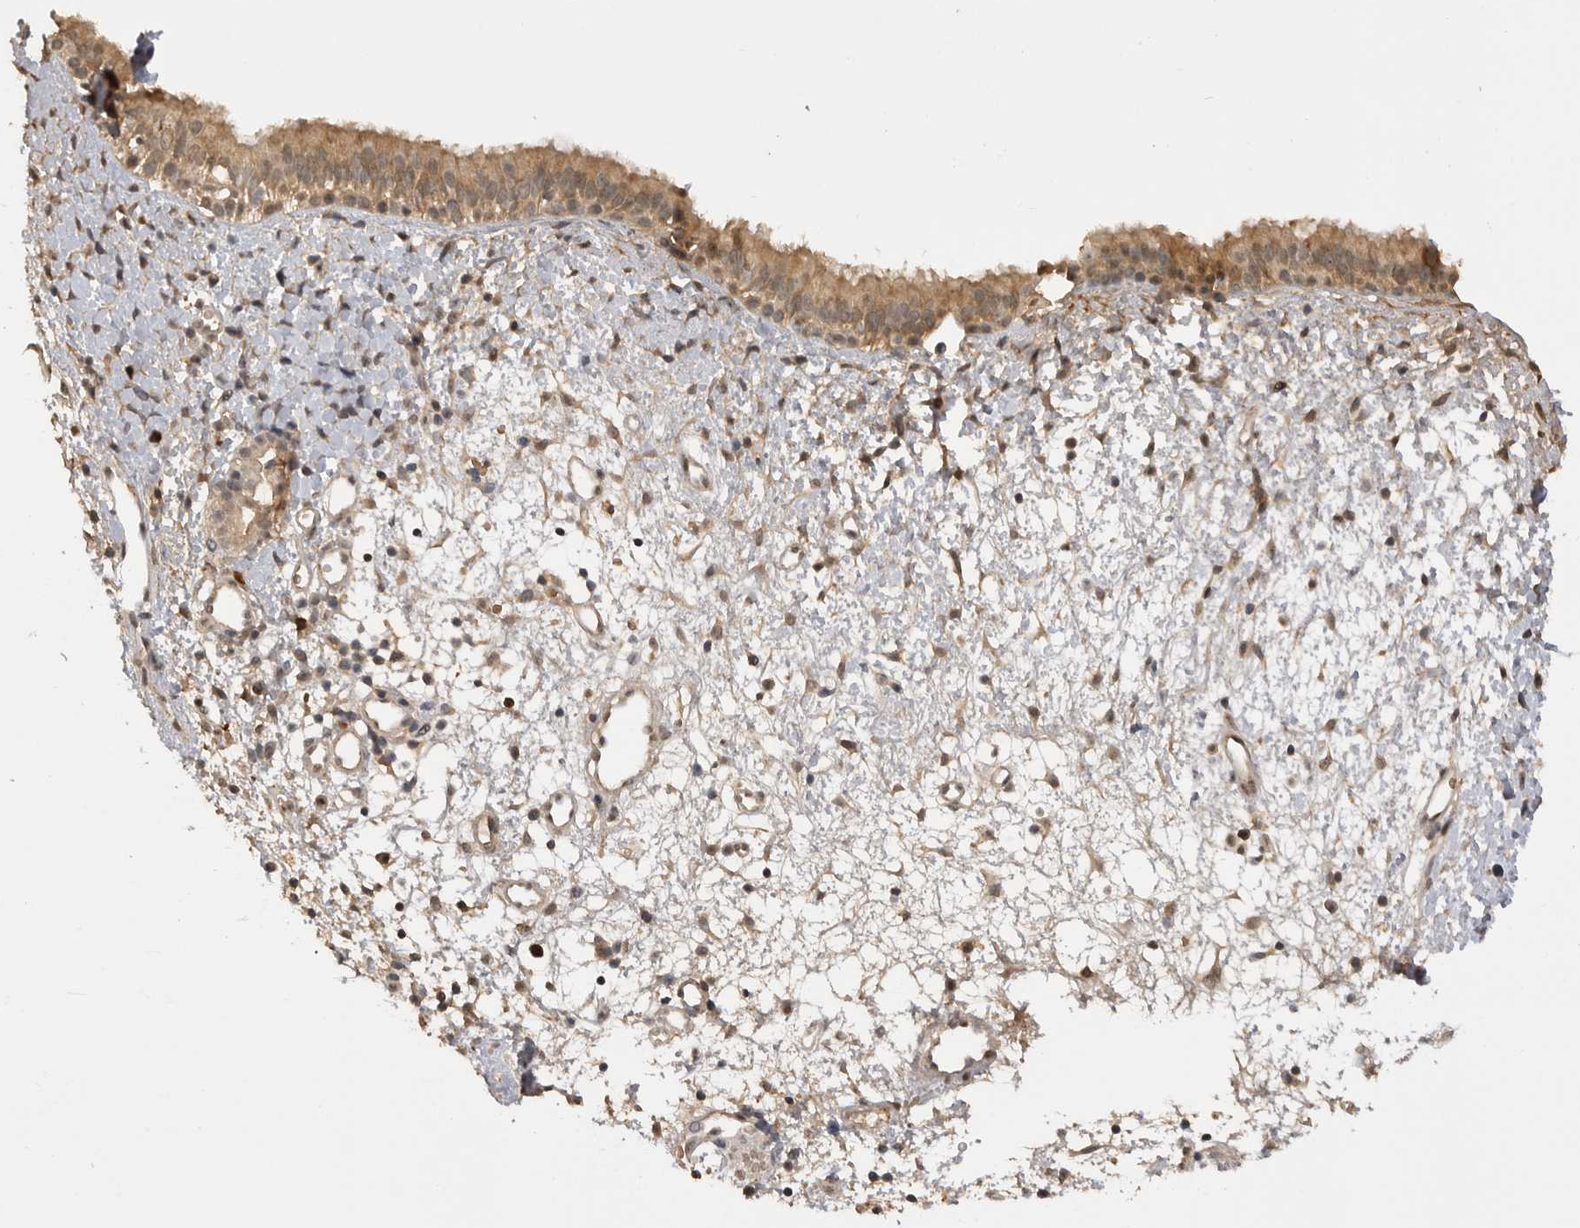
{"staining": {"intensity": "moderate", "quantity": ">75%", "location": "cytoplasmic/membranous"}, "tissue": "nasopharynx", "cell_type": "Respiratory epithelial cells", "image_type": "normal", "snomed": [{"axis": "morphology", "description": "Normal tissue, NOS"}, {"axis": "topography", "description": "Nasopharynx"}], "caption": "This image exhibits immunohistochemistry (IHC) staining of unremarkable human nasopharynx, with medium moderate cytoplasmic/membranous positivity in about >75% of respiratory epithelial cells.", "gene": "ASPSCR1", "patient": {"sex": "male", "age": 22}}